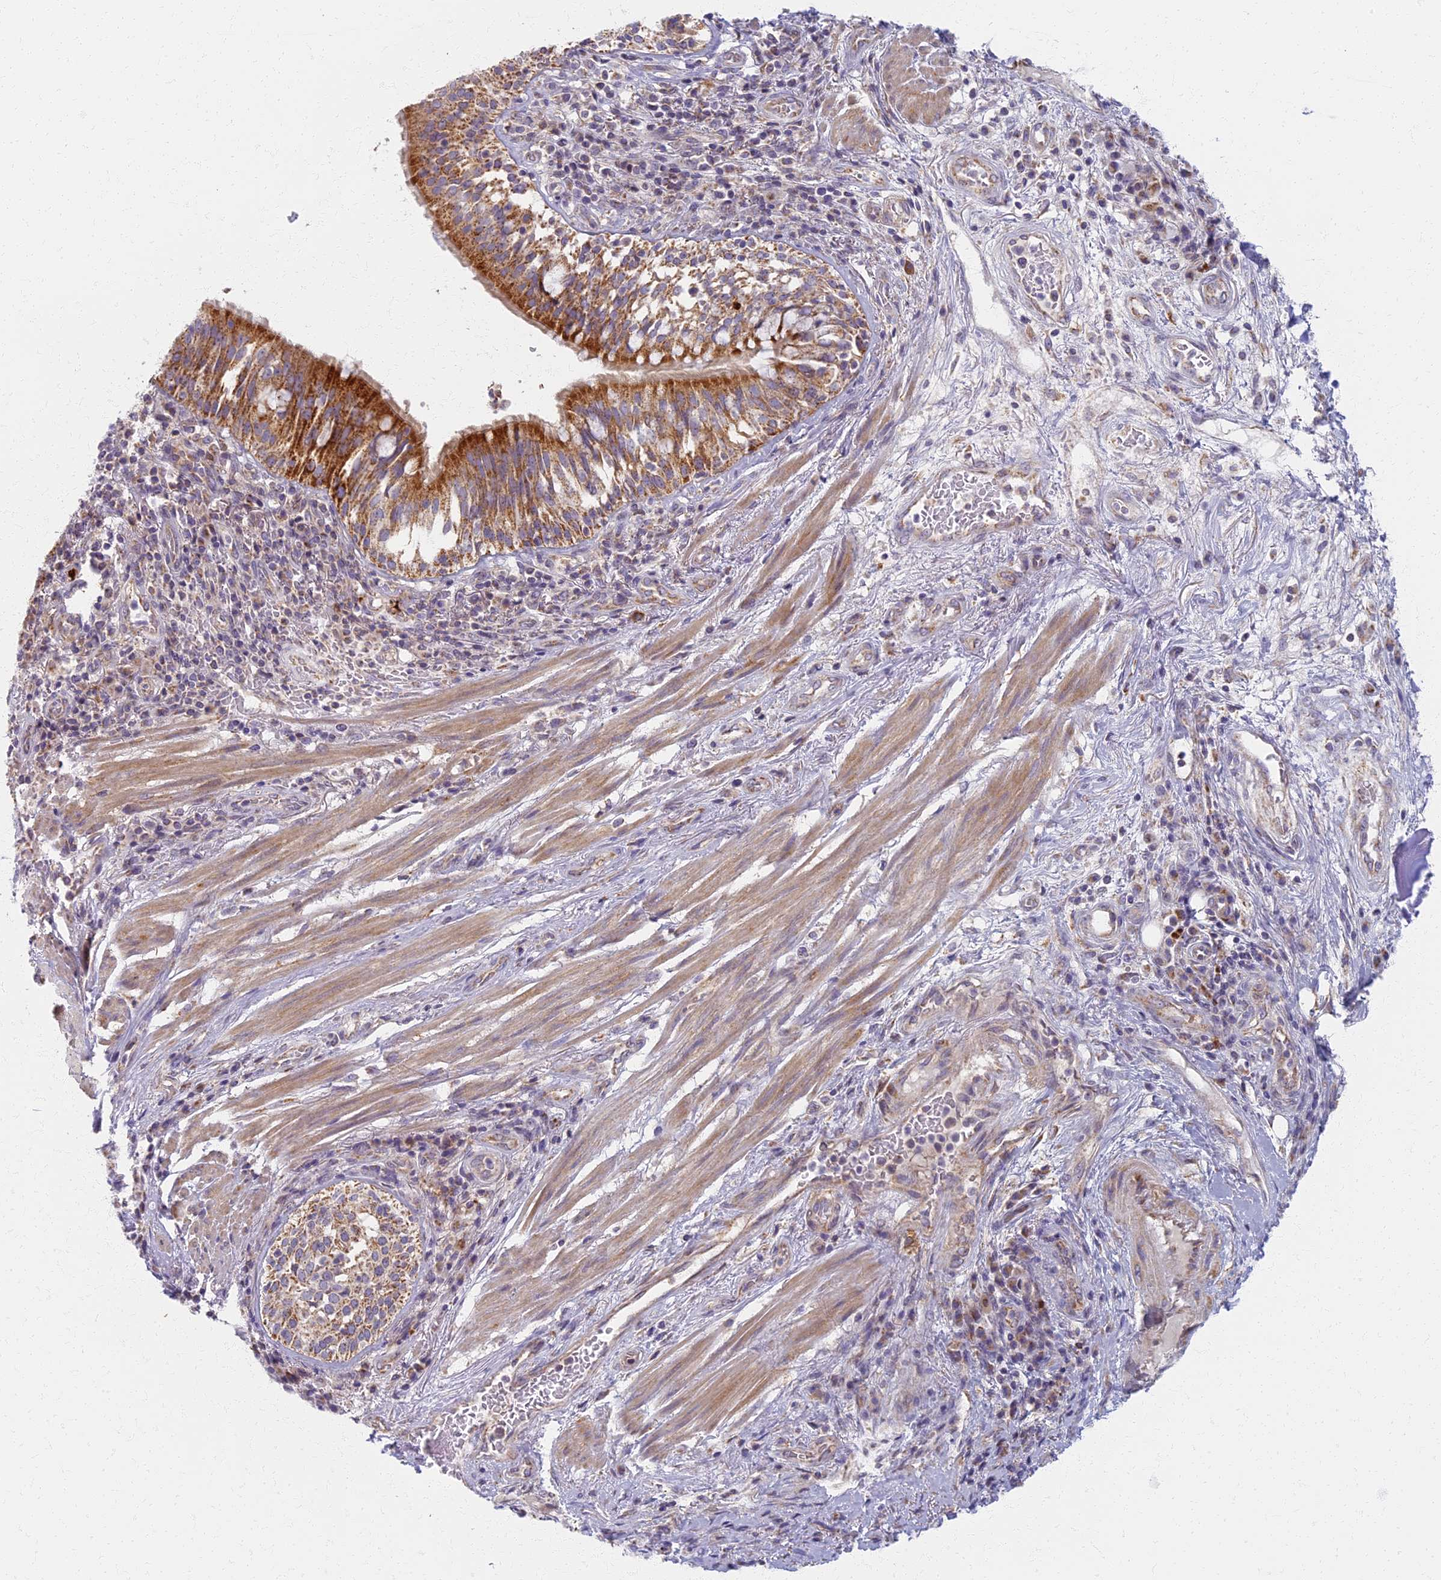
{"staining": {"intensity": "negative", "quantity": "none", "location": "none"}, "tissue": "adipose tissue", "cell_type": "Adipocytes", "image_type": "normal", "snomed": [{"axis": "morphology", "description": "Normal tissue, NOS"}, {"axis": "morphology", "description": "Squamous cell carcinoma, NOS"}, {"axis": "topography", "description": "Bronchus"}, {"axis": "topography", "description": "Lung"}], "caption": "IHC histopathology image of normal adipose tissue: adipose tissue stained with DAB exhibits no significant protein staining in adipocytes.", "gene": "MRPS25", "patient": {"sex": "male", "age": 64}}